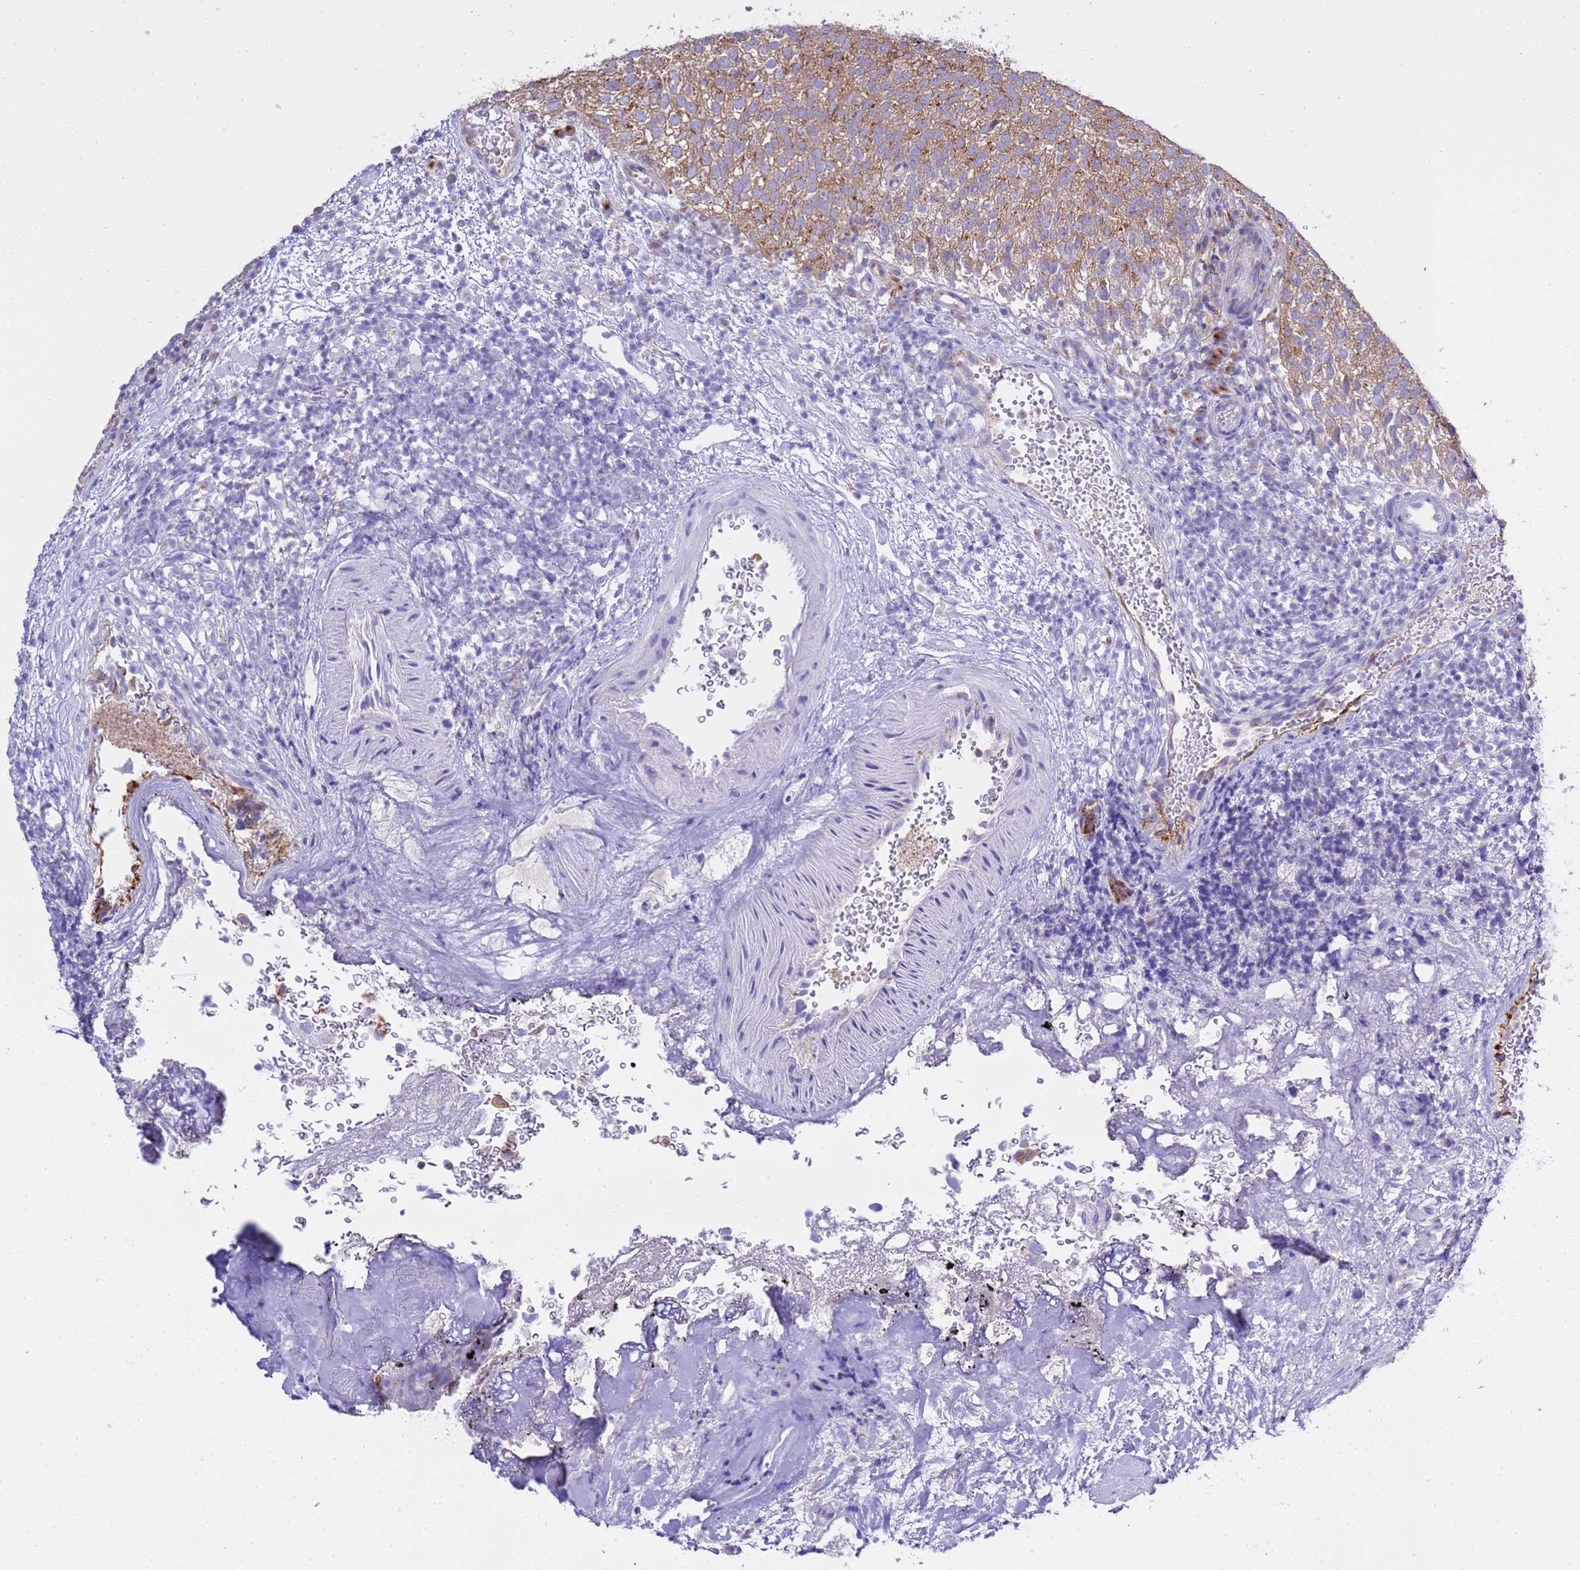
{"staining": {"intensity": "moderate", "quantity": ">75%", "location": "cytoplasmic/membranous"}, "tissue": "urothelial cancer", "cell_type": "Tumor cells", "image_type": "cancer", "snomed": [{"axis": "morphology", "description": "Urothelial carcinoma, Low grade"}, {"axis": "topography", "description": "Urinary bladder"}], "caption": "Urothelial carcinoma (low-grade) stained with DAB IHC displays medium levels of moderate cytoplasmic/membranous expression in about >75% of tumor cells.", "gene": "ANAPC1", "patient": {"sex": "male", "age": 78}}